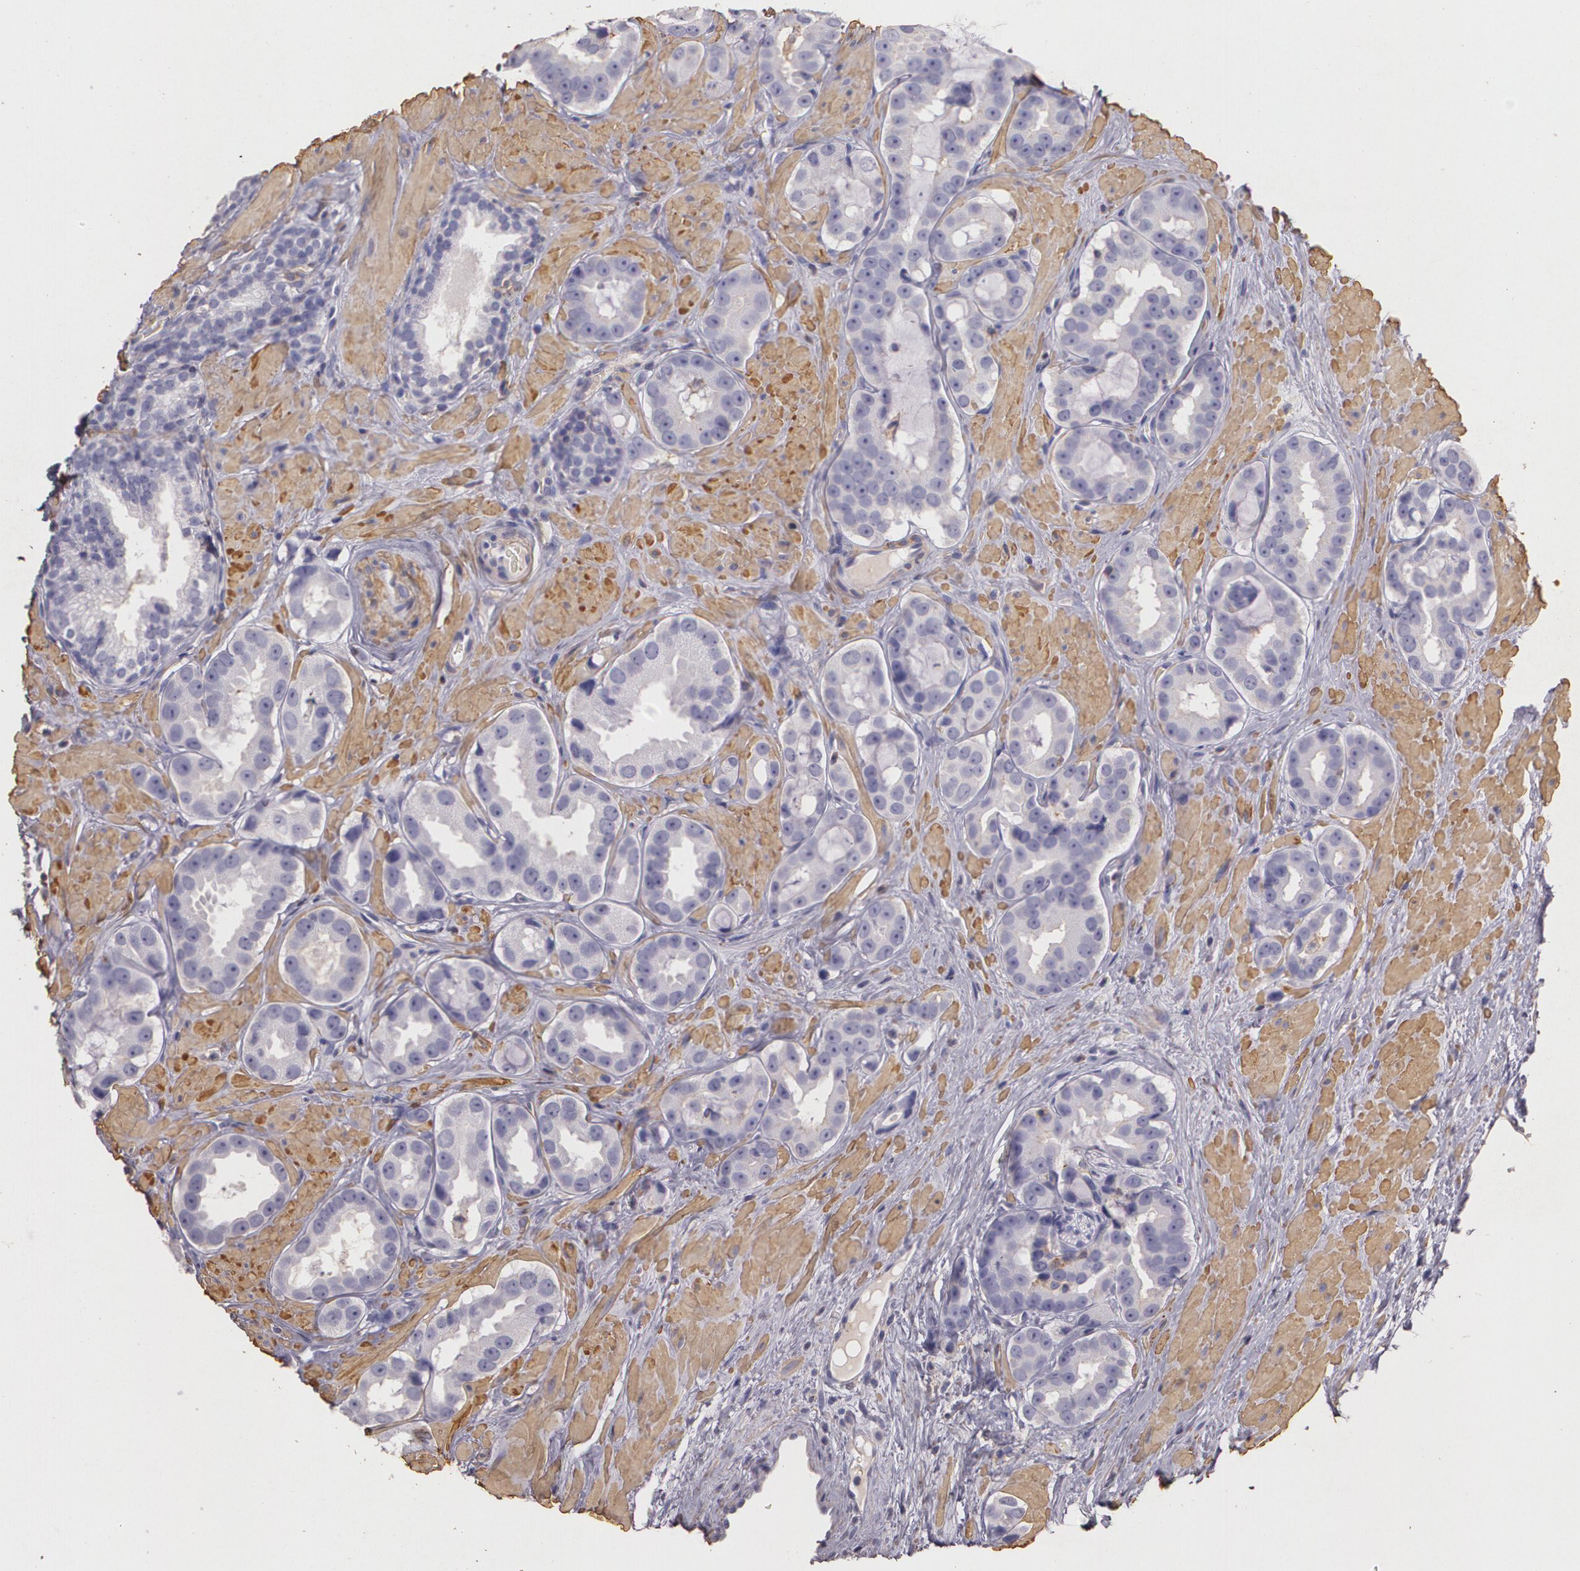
{"staining": {"intensity": "negative", "quantity": "none", "location": "none"}, "tissue": "prostate cancer", "cell_type": "Tumor cells", "image_type": "cancer", "snomed": [{"axis": "morphology", "description": "Adenocarcinoma, Low grade"}, {"axis": "topography", "description": "Prostate"}], "caption": "A micrograph of human prostate cancer is negative for staining in tumor cells.", "gene": "TGFBR1", "patient": {"sex": "male", "age": 59}}